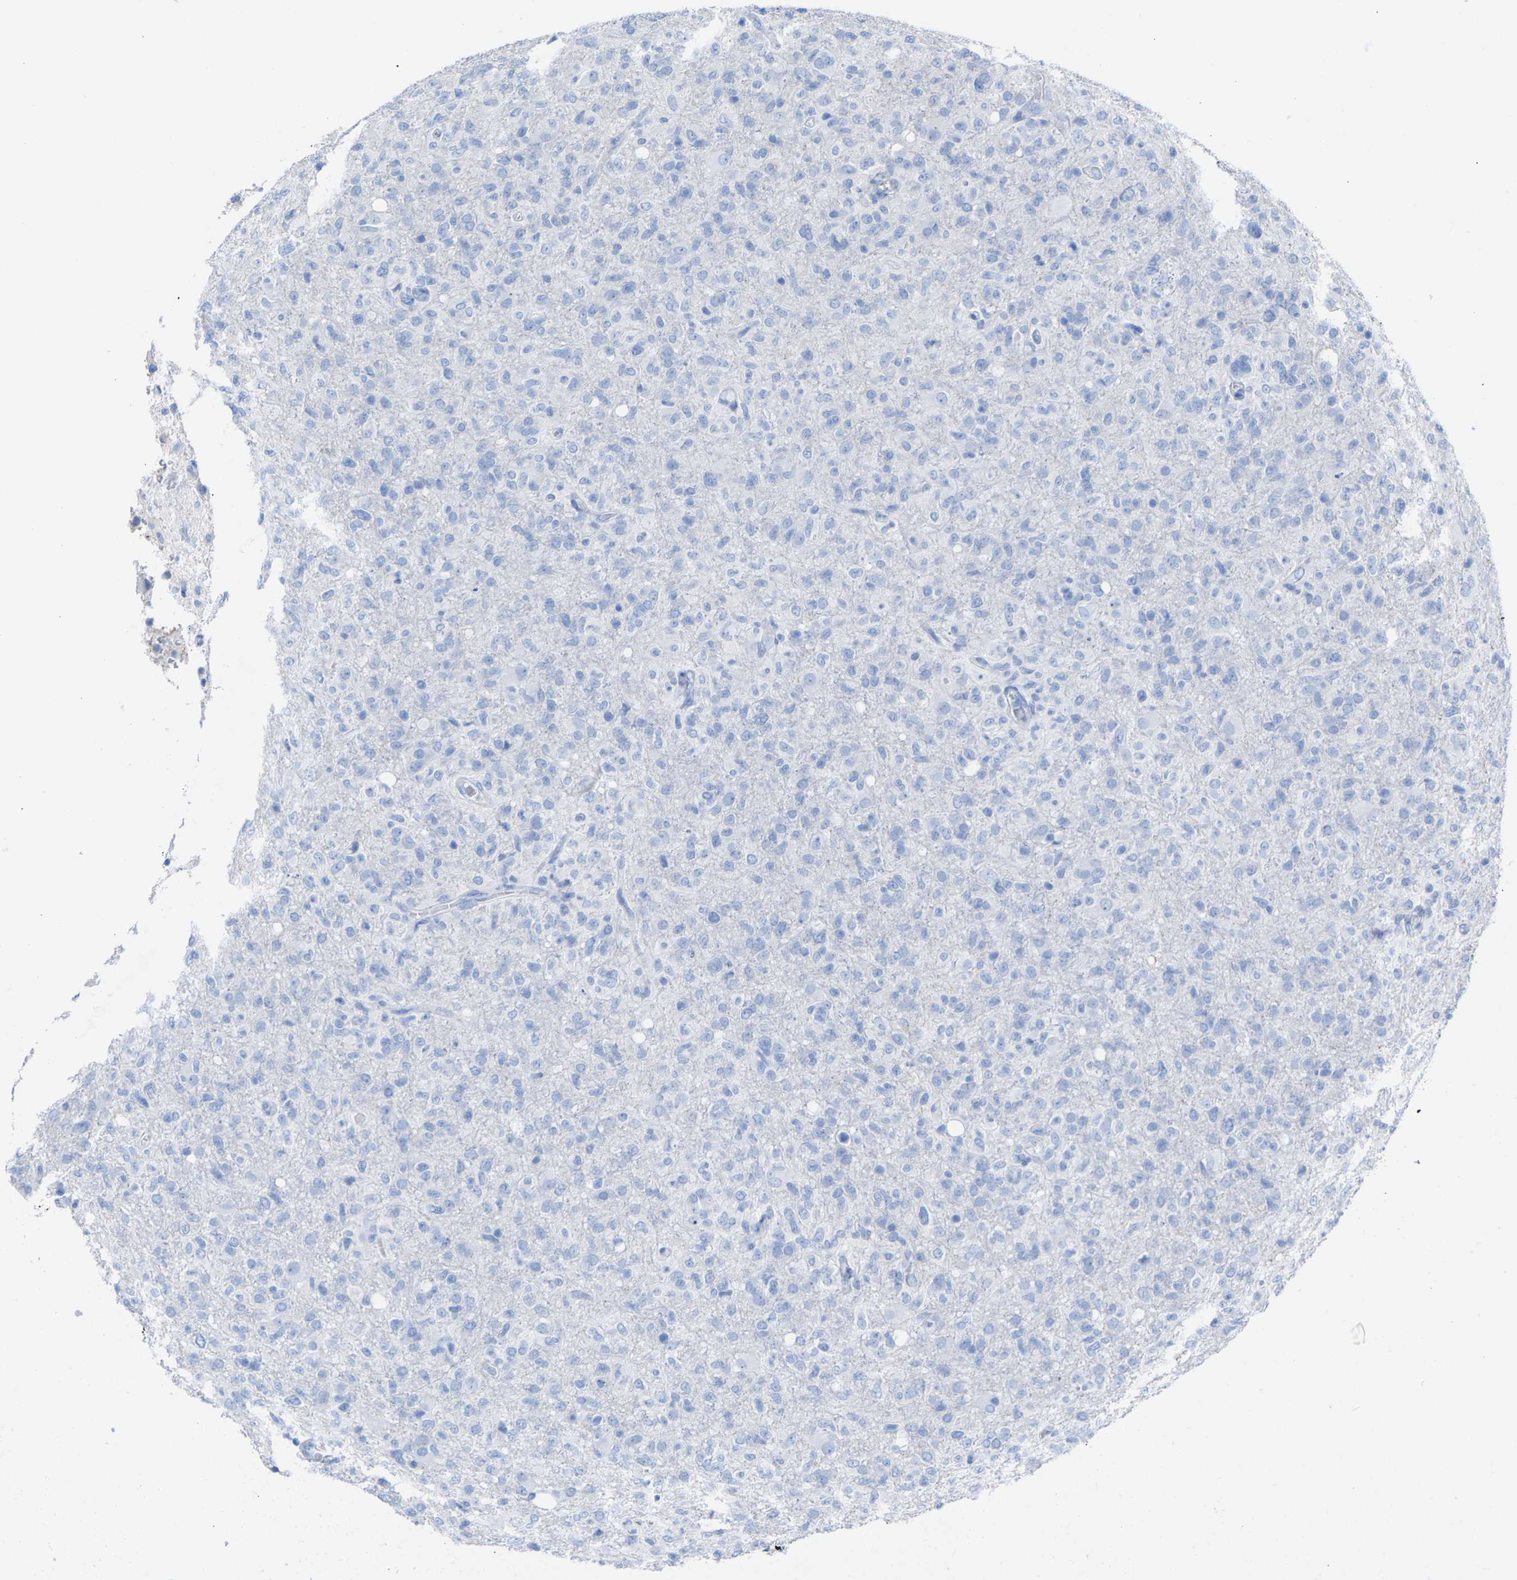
{"staining": {"intensity": "negative", "quantity": "none", "location": "none"}, "tissue": "glioma", "cell_type": "Tumor cells", "image_type": "cancer", "snomed": [{"axis": "morphology", "description": "Glioma, malignant, High grade"}, {"axis": "topography", "description": "Brain"}], "caption": "Protein analysis of malignant glioma (high-grade) shows no significant staining in tumor cells.", "gene": "CPA1", "patient": {"sex": "female", "age": 57}}